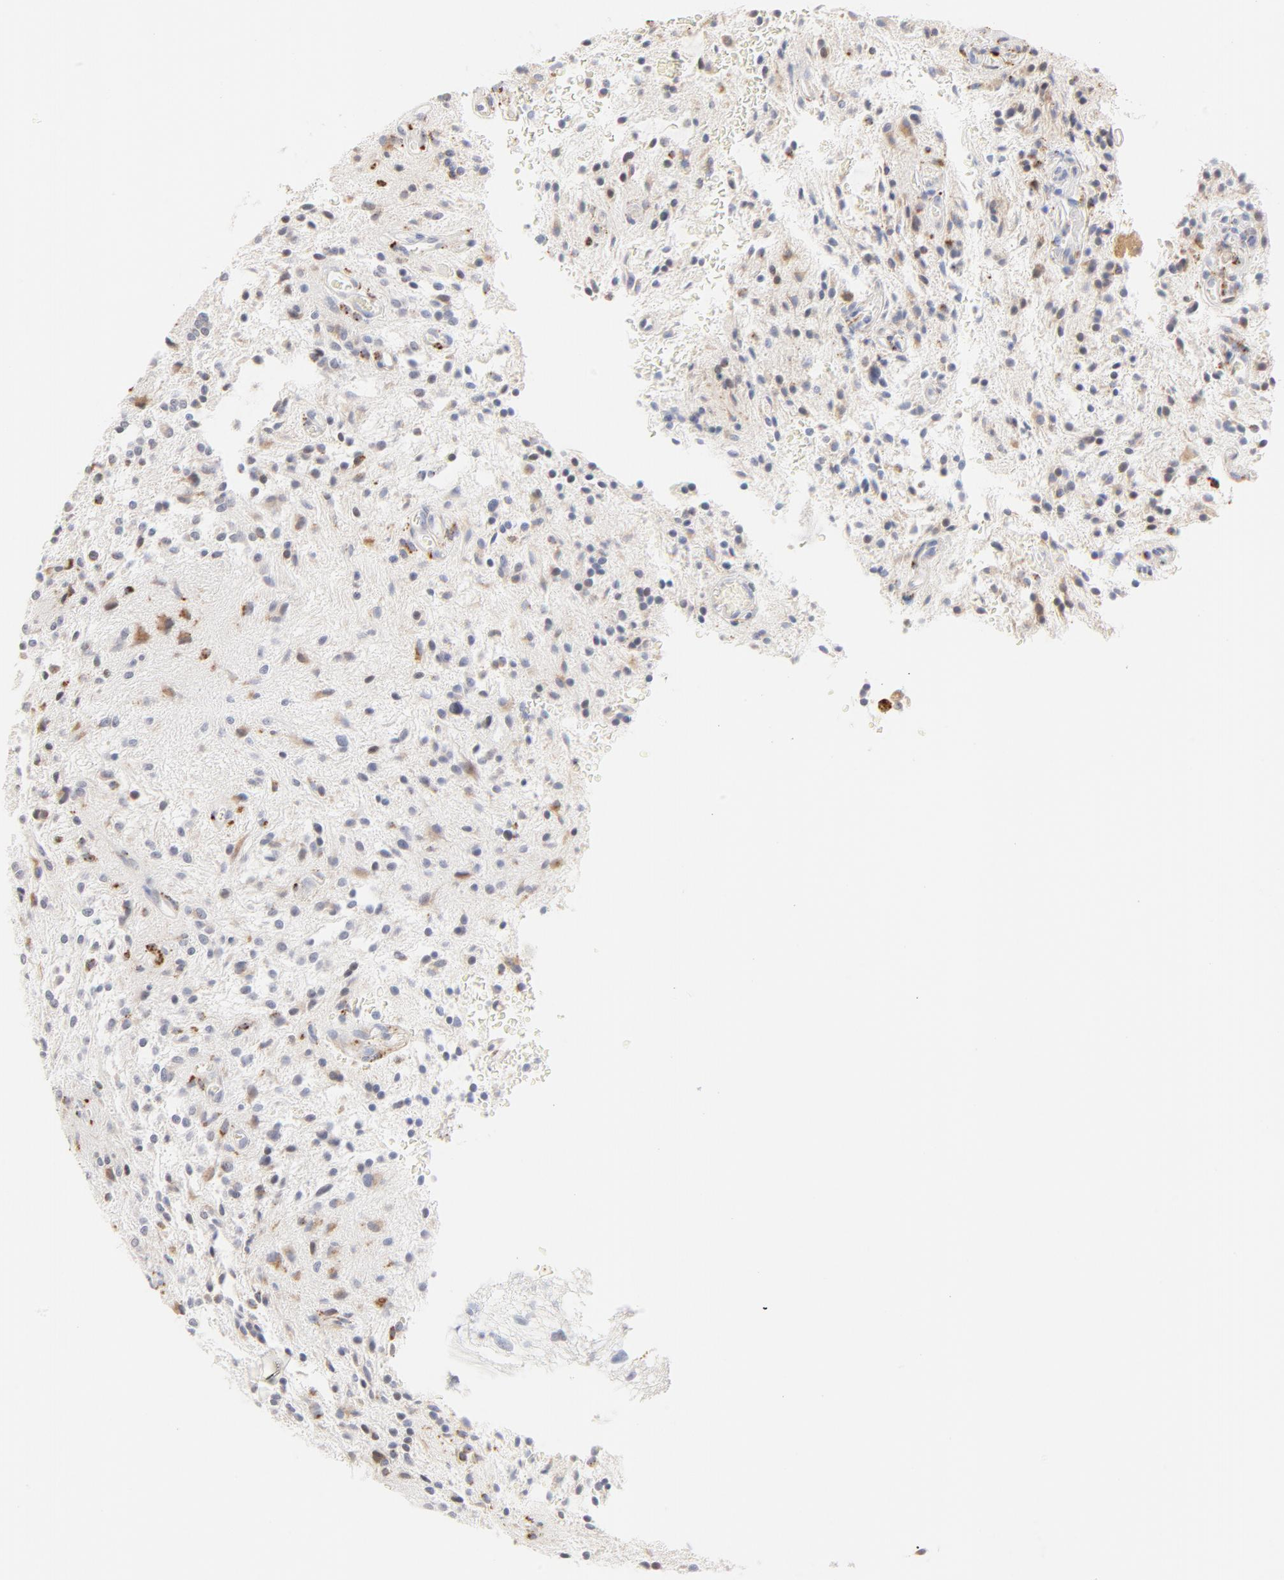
{"staining": {"intensity": "weak", "quantity": "<25%", "location": "cytoplasmic/membranous"}, "tissue": "glioma", "cell_type": "Tumor cells", "image_type": "cancer", "snomed": [{"axis": "morphology", "description": "Glioma, malignant, NOS"}, {"axis": "topography", "description": "Cerebellum"}], "caption": "IHC histopathology image of human glioma stained for a protein (brown), which exhibits no positivity in tumor cells. (DAB immunohistochemistry (IHC) visualized using brightfield microscopy, high magnification).", "gene": "CTSH", "patient": {"sex": "female", "age": 10}}